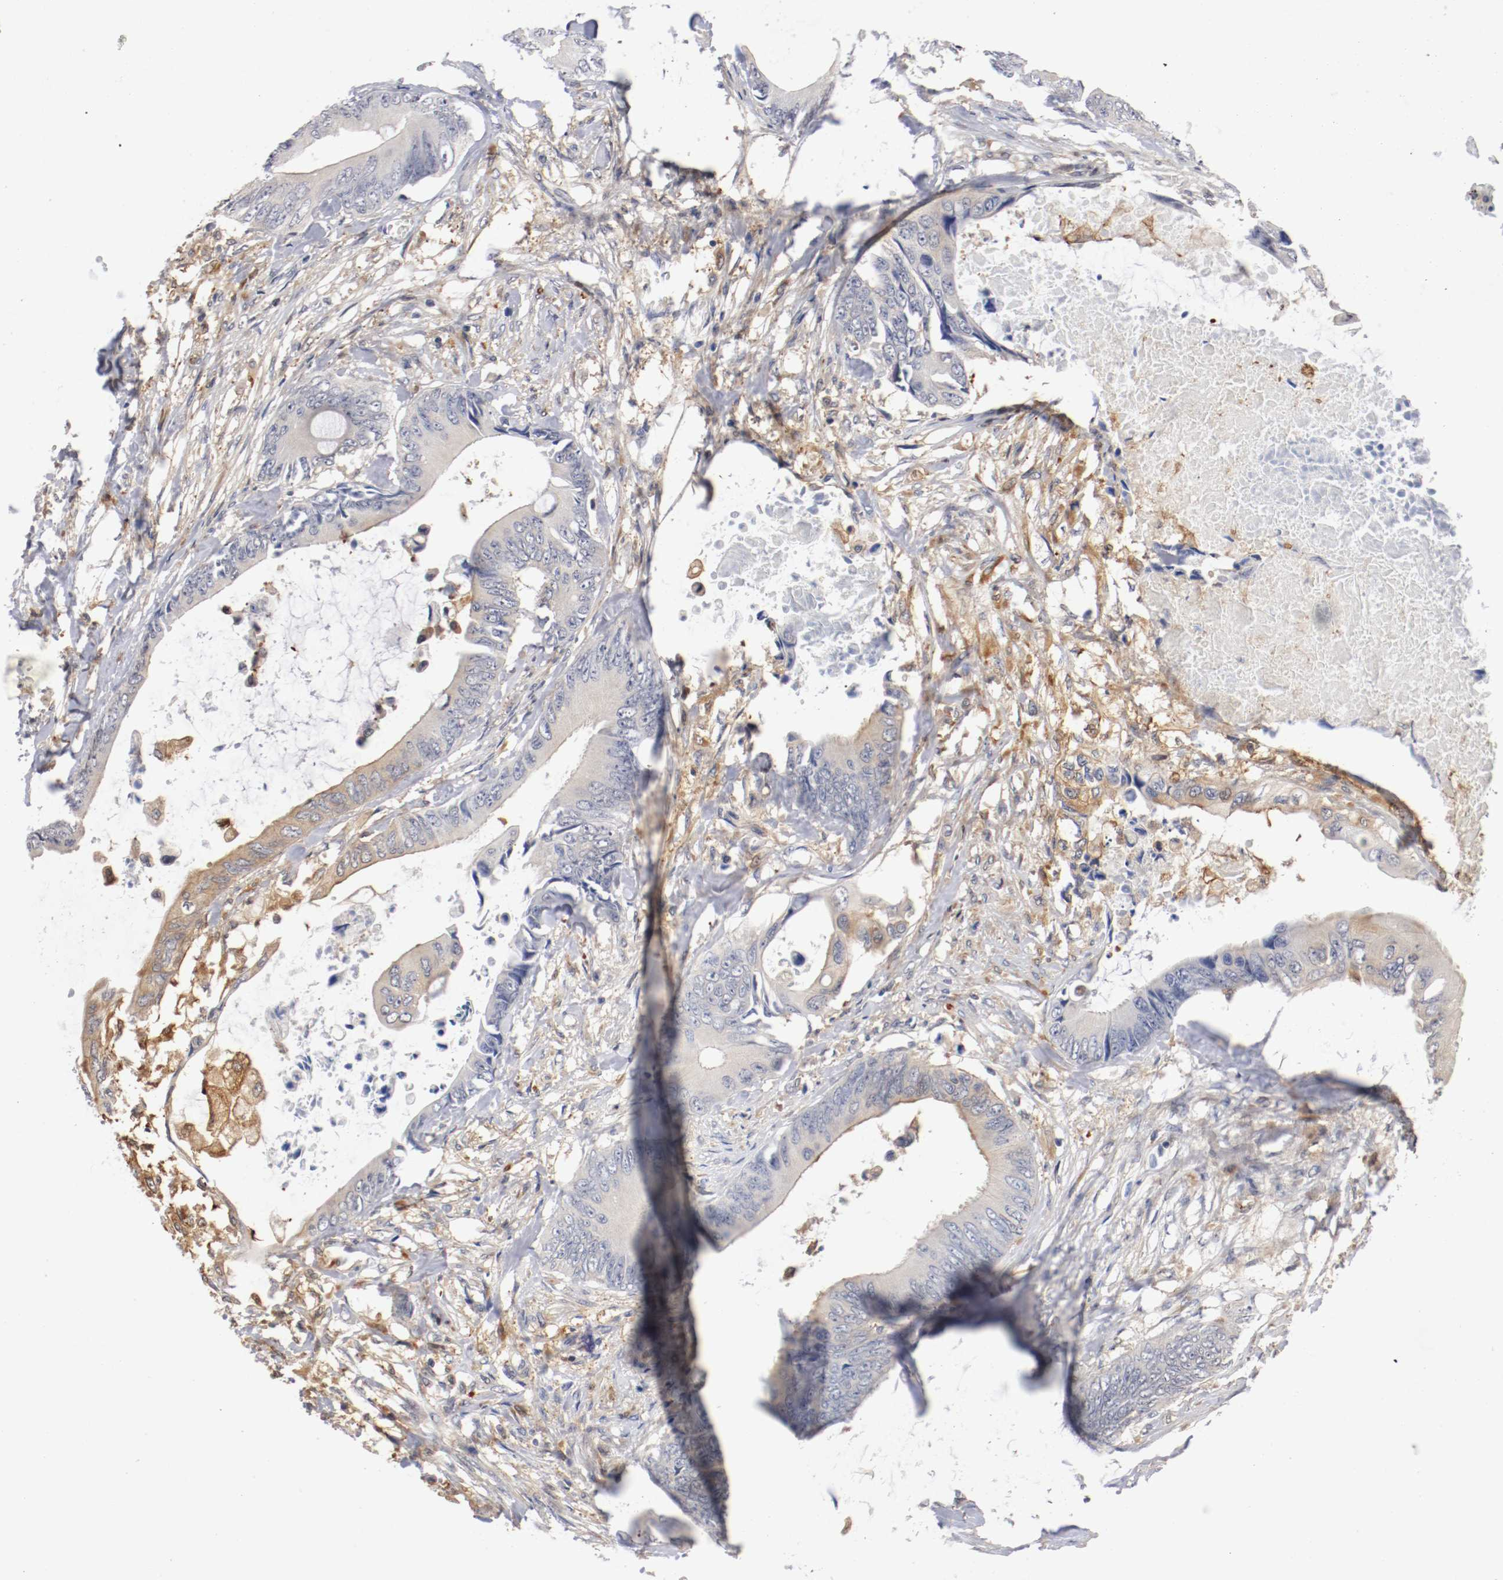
{"staining": {"intensity": "negative", "quantity": "none", "location": "none"}, "tissue": "colorectal cancer", "cell_type": "Tumor cells", "image_type": "cancer", "snomed": [{"axis": "morphology", "description": "Normal tissue, NOS"}, {"axis": "morphology", "description": "Adenocarcinoma, NOS"}, {"axis": "topography", "description": "Rectum"}, {"axis": "topography", "description": "Peripheral nerve tissue"}], "caption": "There is no significant positivity in tumor cells of colorectal cancer (adenocarcinoma).", "gene": "RBM23", "patient": {"sex": "female", "age": 77}}